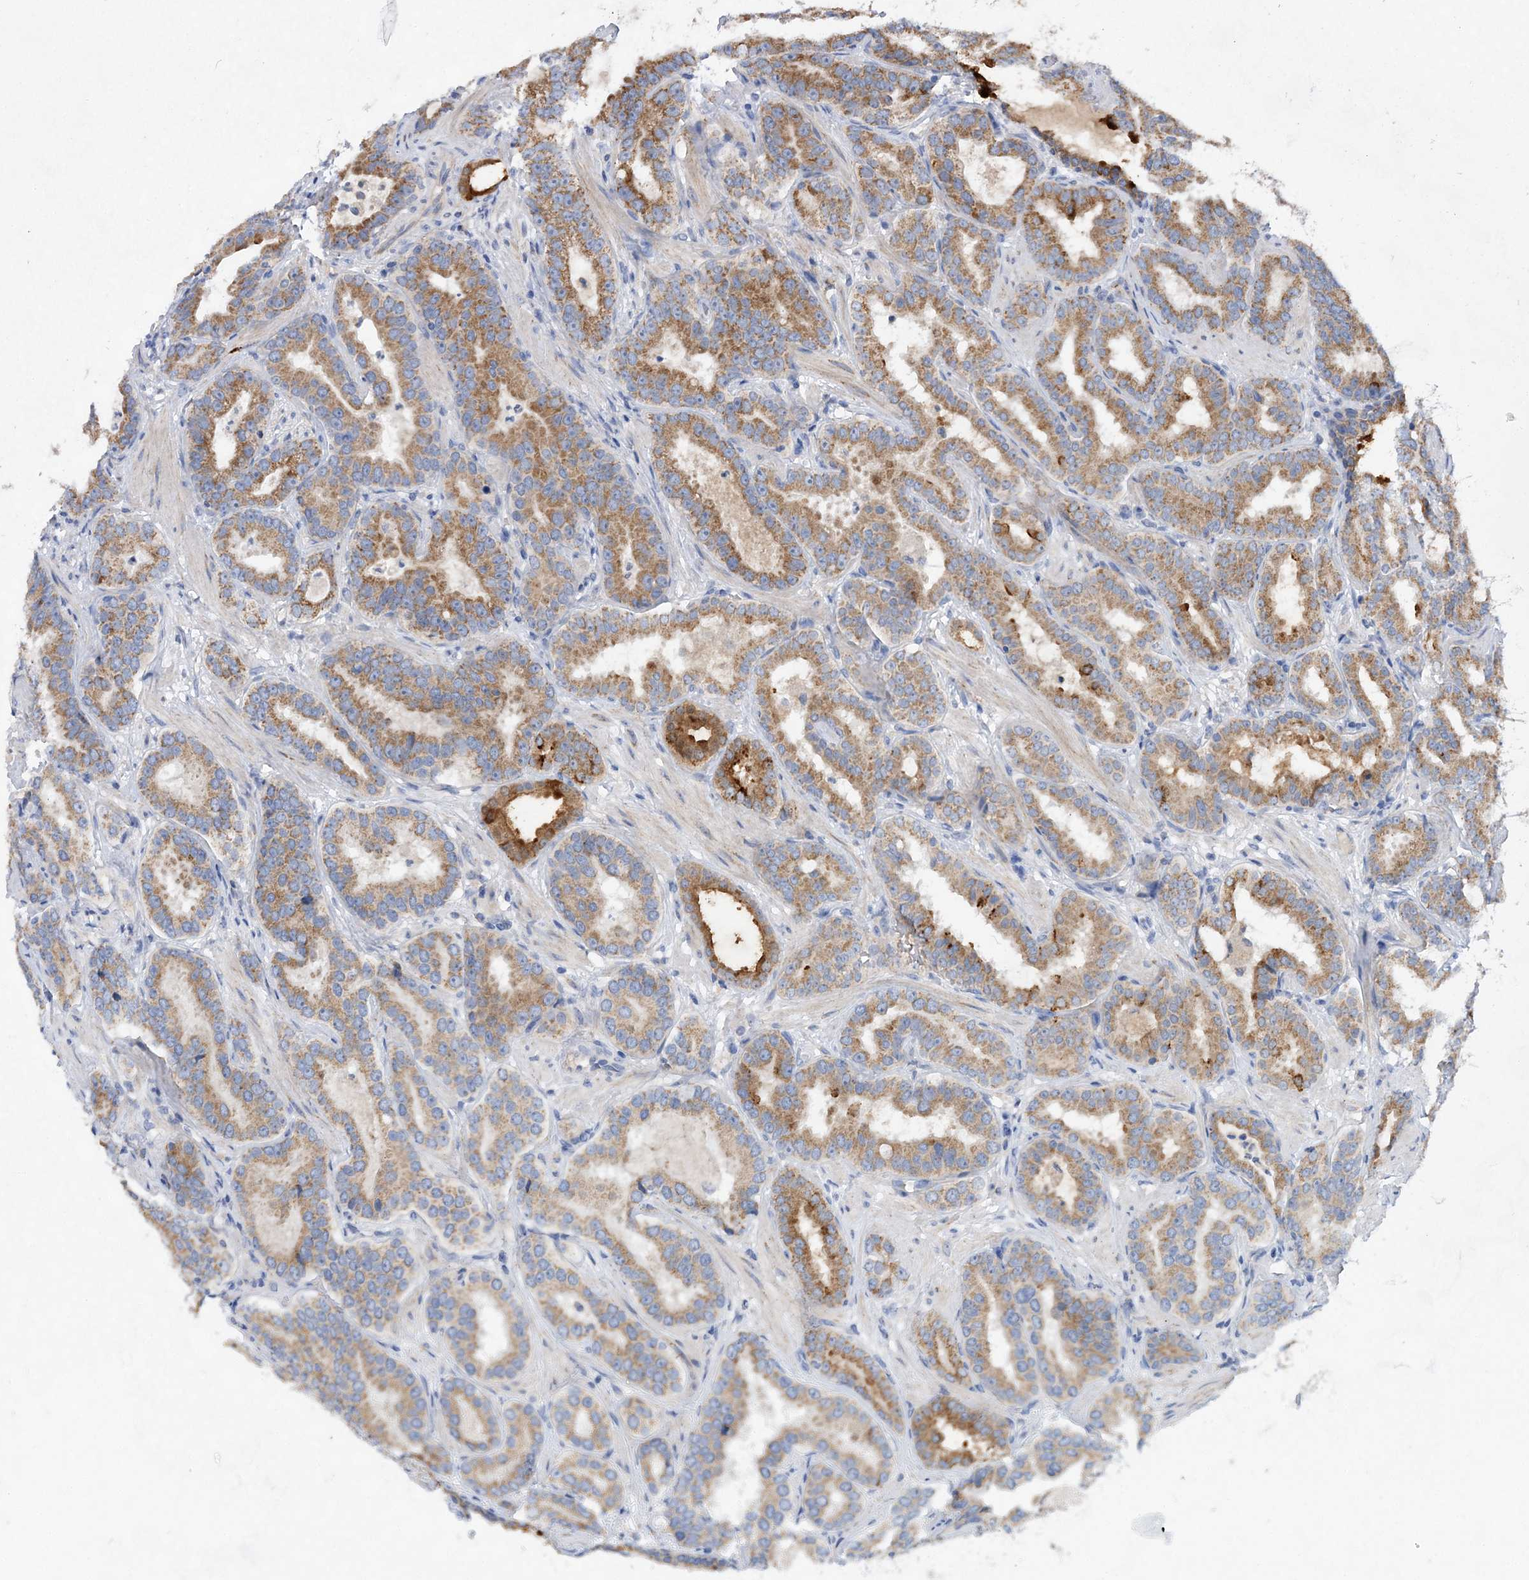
{"staining": {"intensity": "moderate", "quantity": ">75%", "location": "cytoplasmic/membranous"}, "tissue": "prostate cancer", "cell_type": "Tumor cells", "image_type": "cancer", "snomed": [{"axis": "morphology", "description": "Adenocarcinoma, Low grade"}, {"axis": "topography", "description": "Prostate"}], "caption": "A brown stain highlights moderate cytoplasmic/membranous staining of a protein in human adenocarcinoma (low-grade) (prostate) tumor cells.", "gene": "TRAPPC13", "patient": {"sex": "male", "age": 59}}